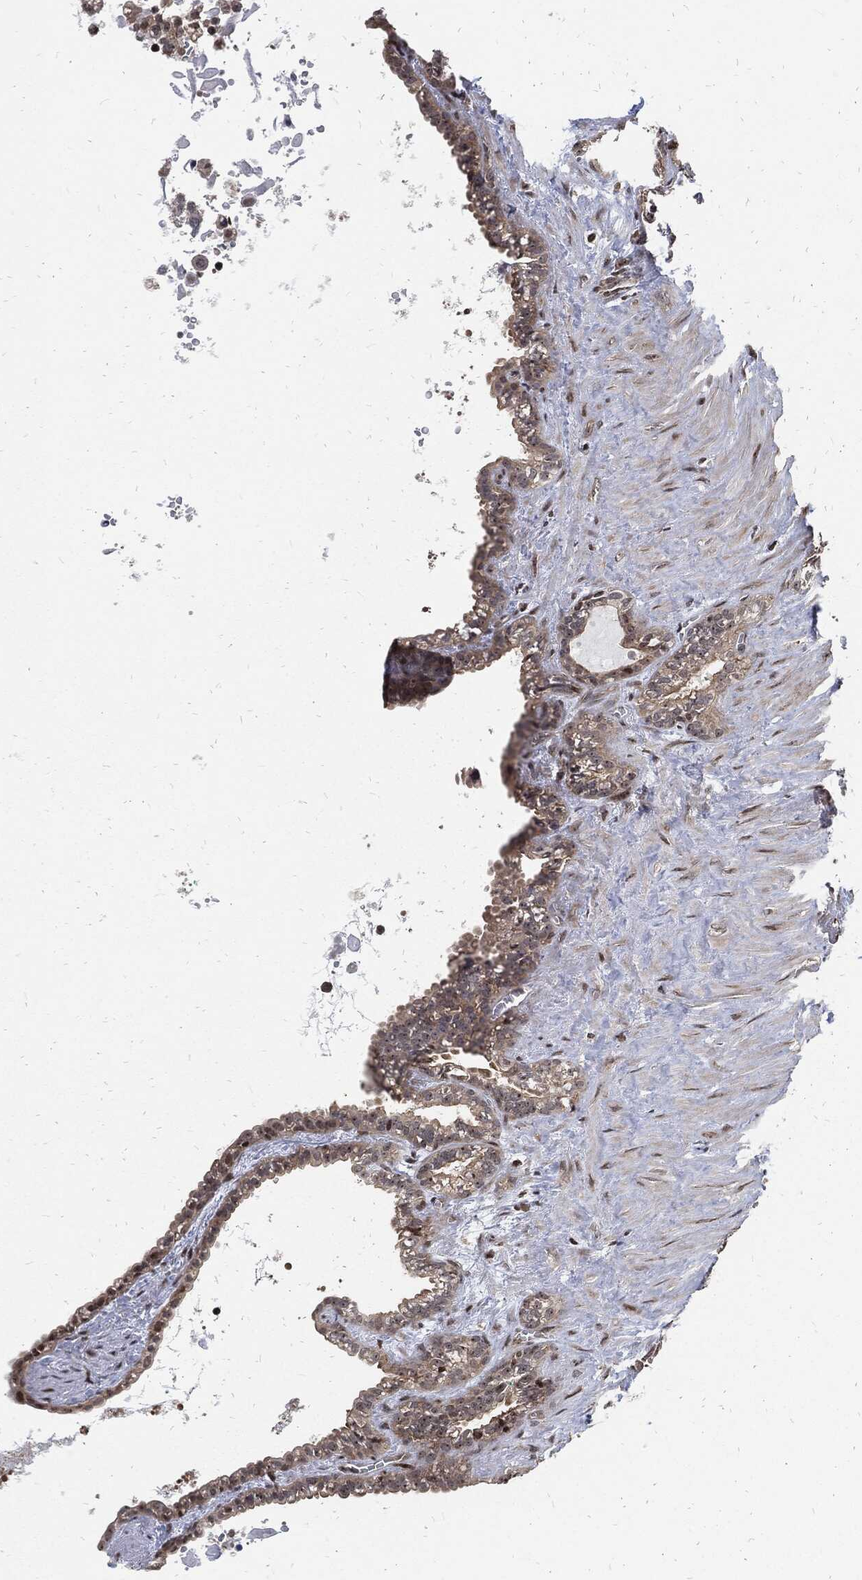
{"staining": {"intensity": "strong", "quantity": "<25%", "location": "nuclear"}, "tissue": "seminal vesicle", "cell_type": "Glandular cells", "image_type": "normal", "snomed": [{"axis": "morphology", "description": "Normal tissue, NOS"}, {"axis": "morphology", "description": "Urothelial carcinoma, NOS"}, {"axis": "topography", "description": "Urinary bladder"}, {"axis": "topography", "description": "Seminal veicle"}], "caption": "DAB immunohistochemical staining of normal human seminal vesicle demonstrates strong nuclear protein positivity in about <25% of glandular cells.", "gene": "ZNF775", "patient": {"sex": "male", "age": 76}}